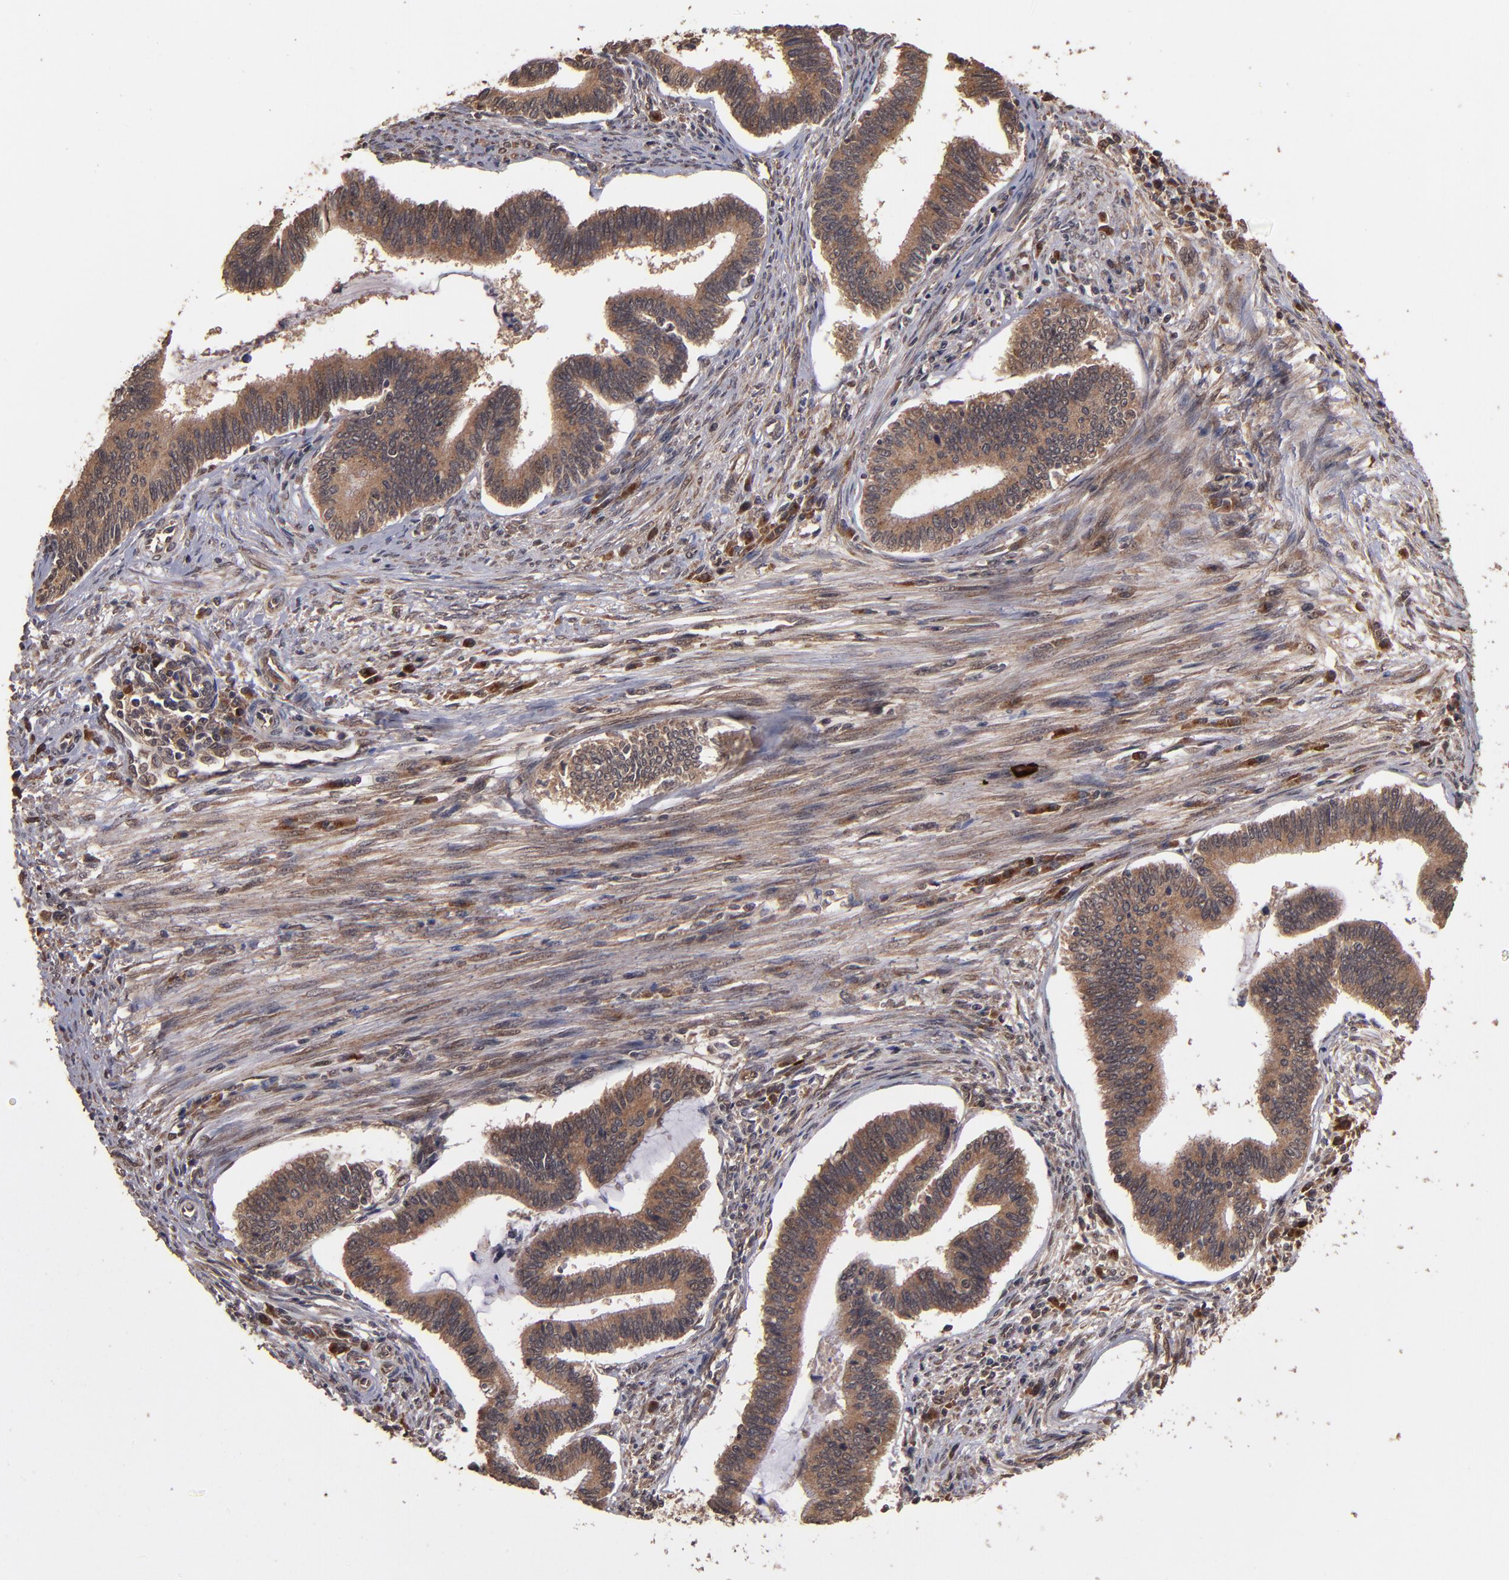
{"staining": {"intensity": "moderate", "quantity": ">75%", "location": "cytoplasmic/membranous"}, "tissue": "cervical cancer", "cell_type": "Tumor cells", "image_type": "cancer", "snomed": [{"axis": "morphology", "description": "Adenocarcinoma, NOS"}, {"axis": "topography", "description": "Cervix"}], "caption": "Cervical adenocarcinoma stained with a brown dye reveals moderate cytoplasmic/membranous positive expression in about >75% of tumor cells.", "gene": "NFE2L2", "patient": {"sex": "female", "age": 36}}